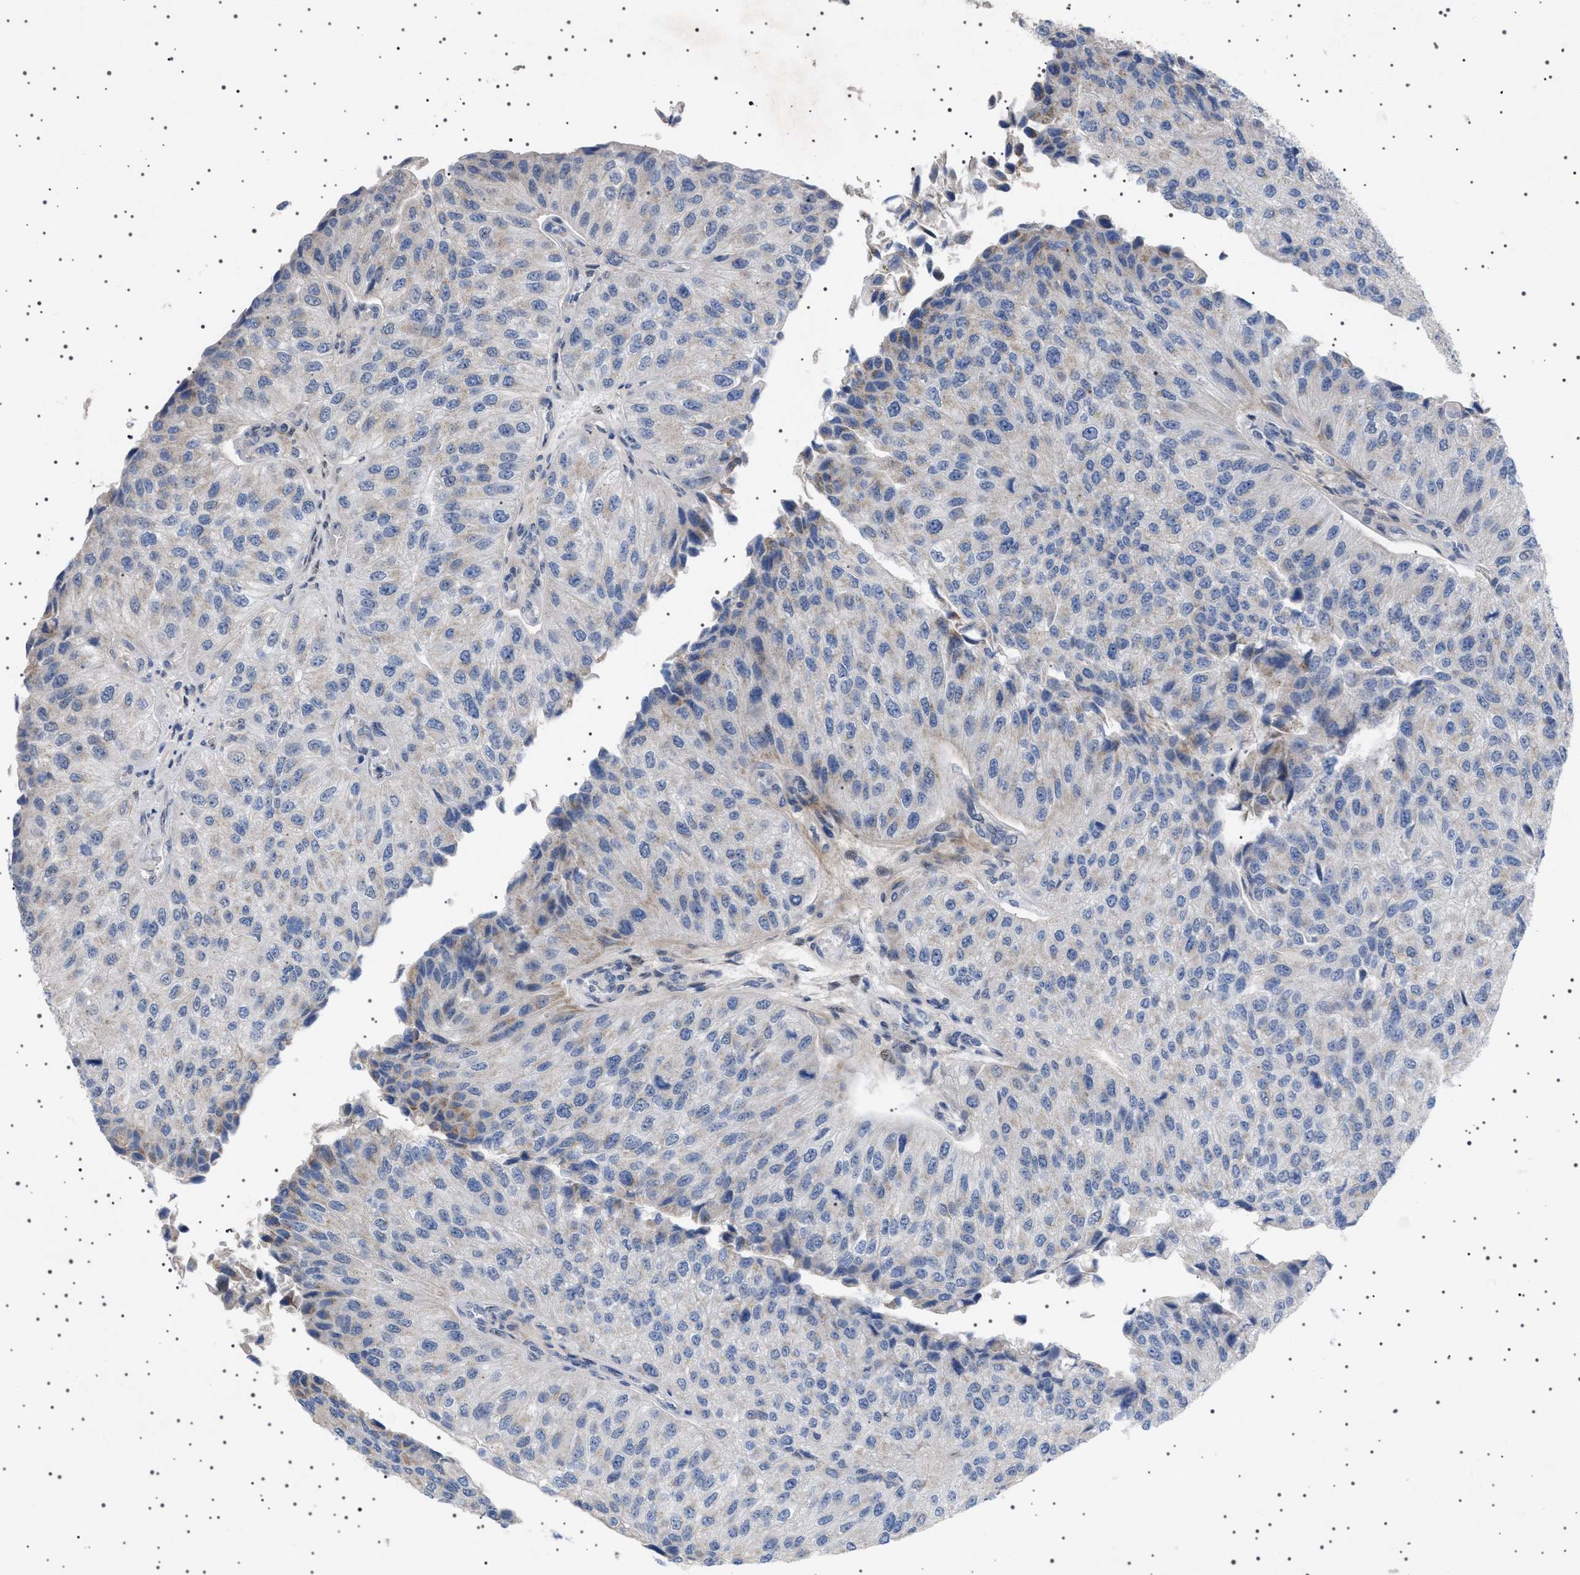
{"staining": {"intensity": "weak", "quantity": "<25%", "location": "cytoplasmic/membranous"}, "tissue": "urothelial cancer", "cell_type": "Tumor cells", "image_type": "cancer", "snomed": [{"axis": "morphology", "description": "Urothelial carcinoma, High grade"}, {"axis": "topography", "description": "Kidney"}, {"axis": "topography", "description": "Urinary bladder"}], "caption": "Micrograph shows no protein positivity in tumor cells of high-grade urothelial carcinoma tissue.", "gene": "HTR1A", "patient": {"sex": "male", "age": 77}}